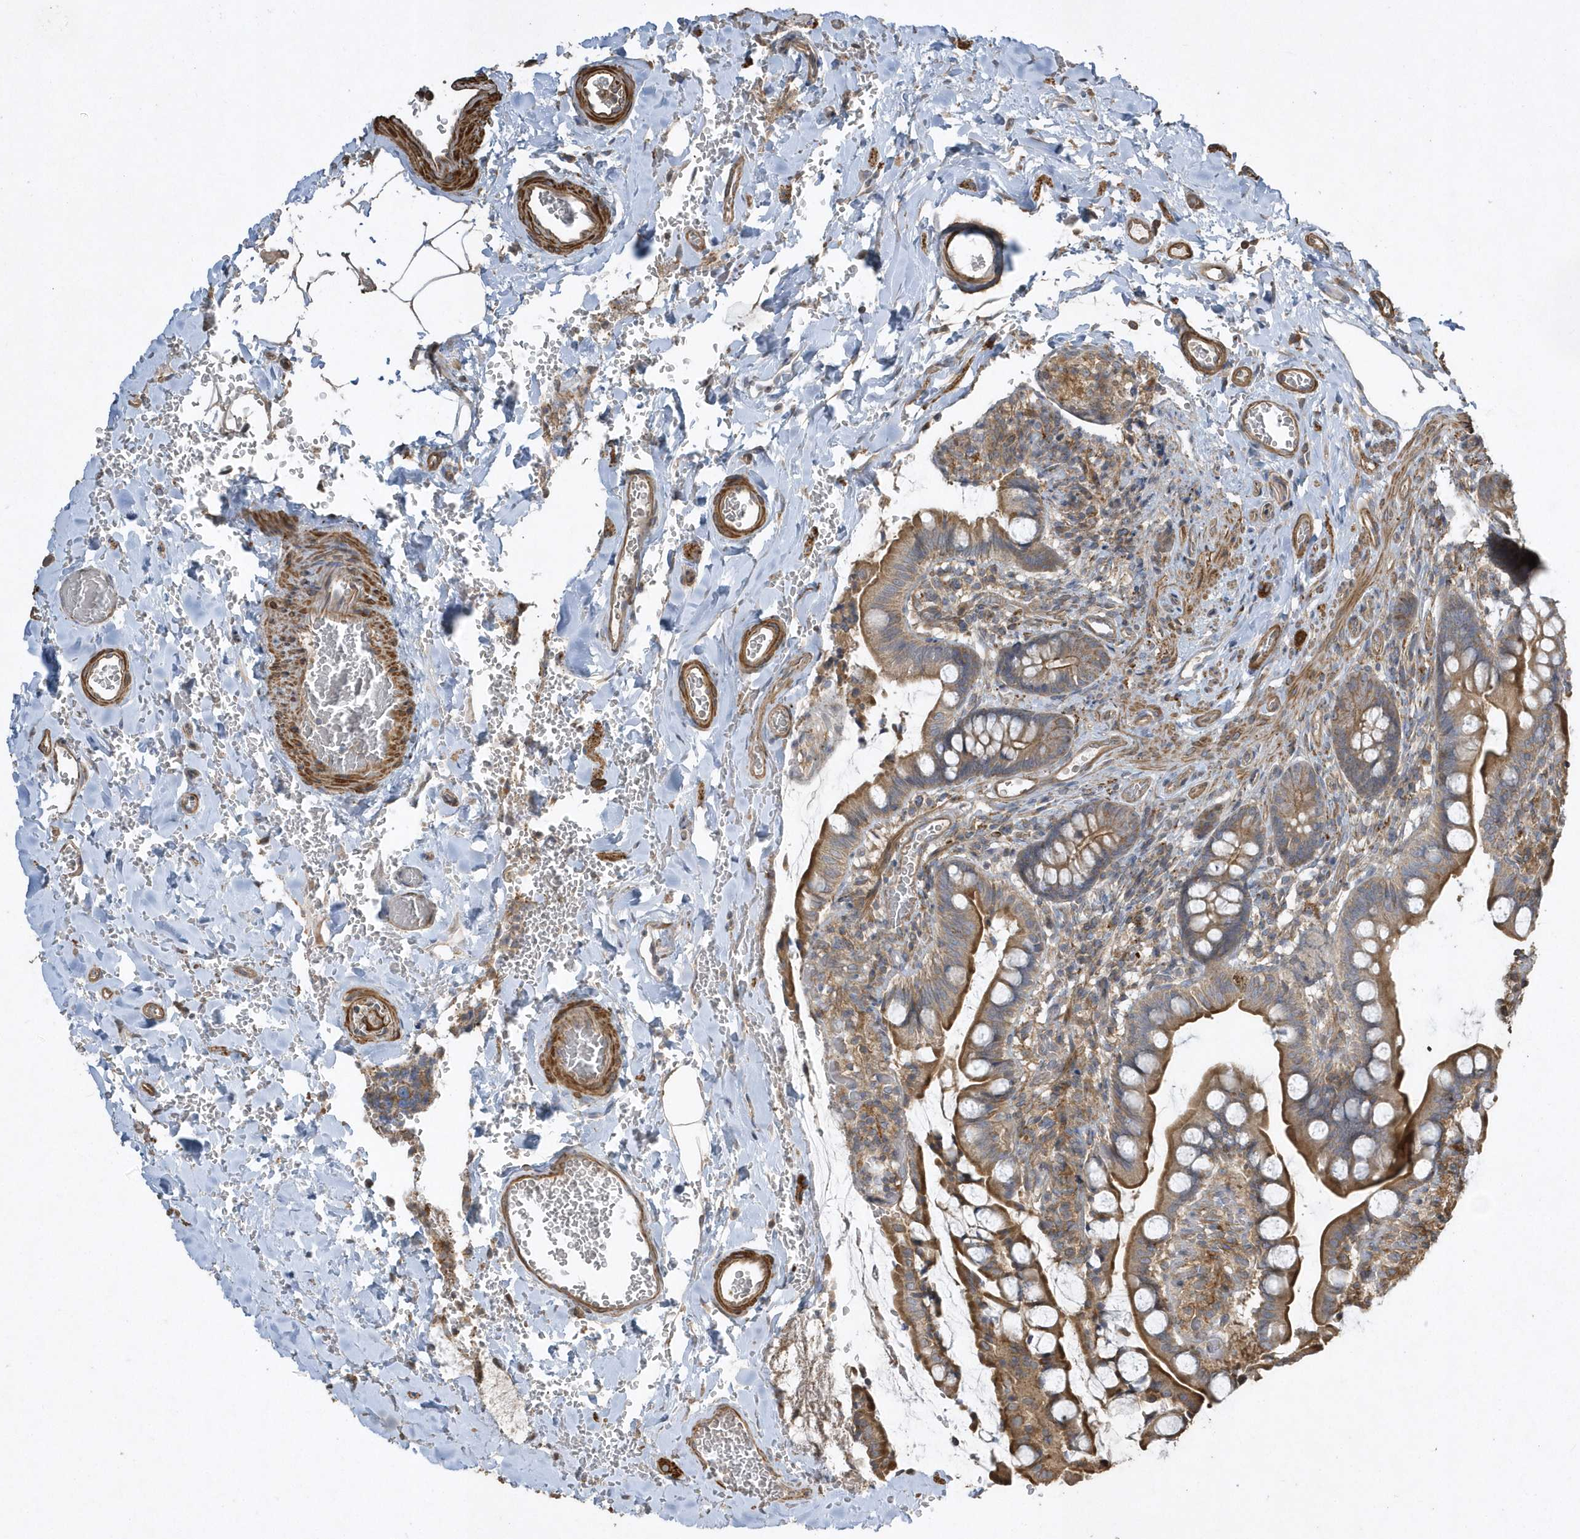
{"staining": {"intensity": "moderate", "quantity": ">75%", "location": "cytoplasmic/membranous"}, "tissue": "small intestine", "cell_type": "Glandular cells", "image_type": "normal", "snomed": [{"axis": "morphology", "description": "Normal tissue, NOS"}, {"axis": "topography", "description": "Small intestine"}], "caption": "Immunohistochemistry (IHC) staining of unremarkable small intestine, which shows medium levels of moderate cytoplasmic/membranous expression in approximately >75% of glandular cells indicating moderate cytoplasmic/membranous protein staining. The staining was performed using DAB (3,3'-diaminobenzidine) (brown) for protein detection and nuclei were counterstained in hematoxylin (blue).", "gene": "SENP8", "patient": {"sex": "male", "age": 52}}